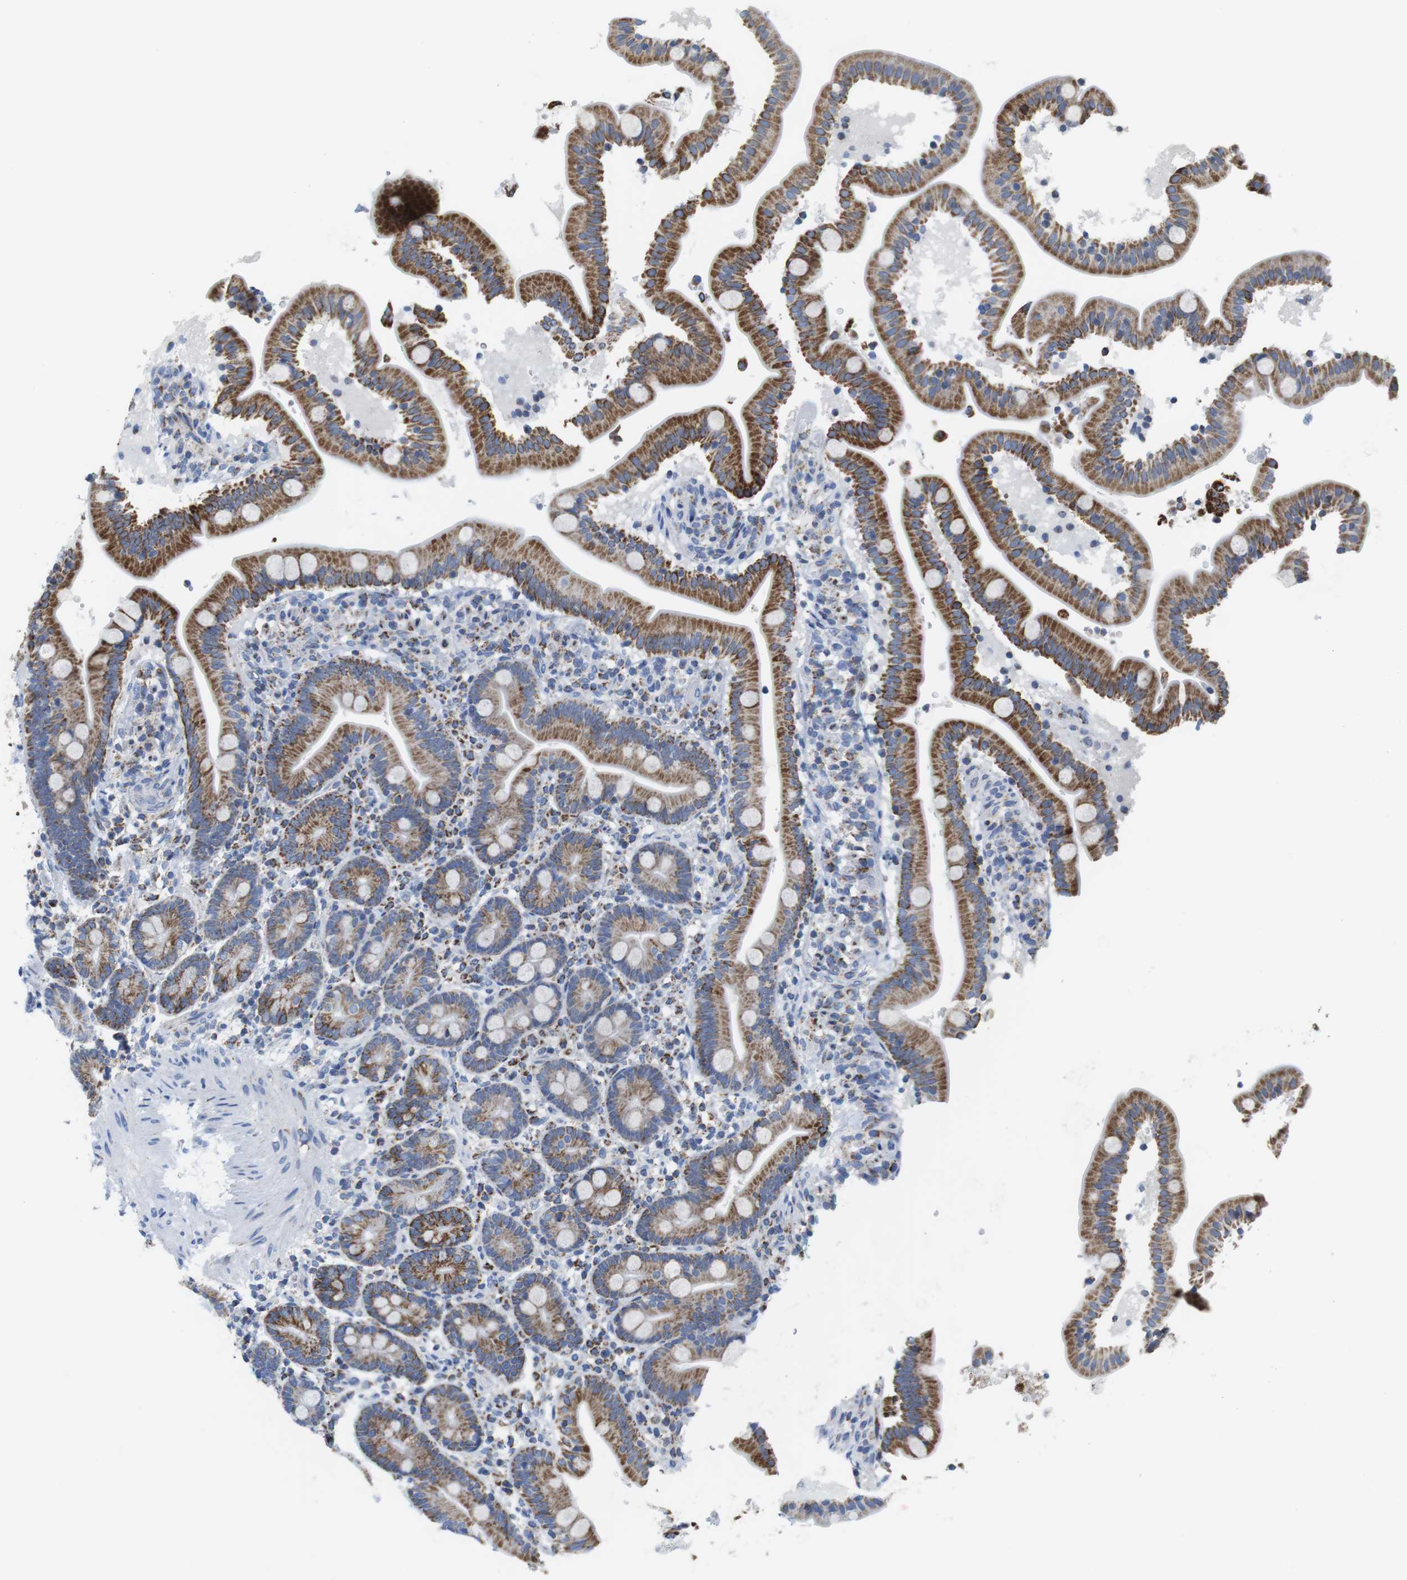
{"staining": {"intensity": "strong", "quantity": ">75%", "location": "cytoplasmic/membranous"}, "tissue": "duodenum", "cell_type": "Glandular cells", "image_type": "normal", "snomed": [{"axis": "morphology", "description": "Normal tissue, NOS"}, {"axis": "topography", "description": "Duodenum"}], "caption": "Immunohistochemical staining of benign duodenum displays strong cytoplasmic/membranous protein staining in about >75% of glandular cells. The staining was performed using DAB (3,3'-diaminobenzidine) to visualize the protein expression in brown, while the nuclei were stained in blue with hematoxylin (Magnification: 20x).", "gene": "ATP5PO", "patient": {"sex": "male", "age": 54}}